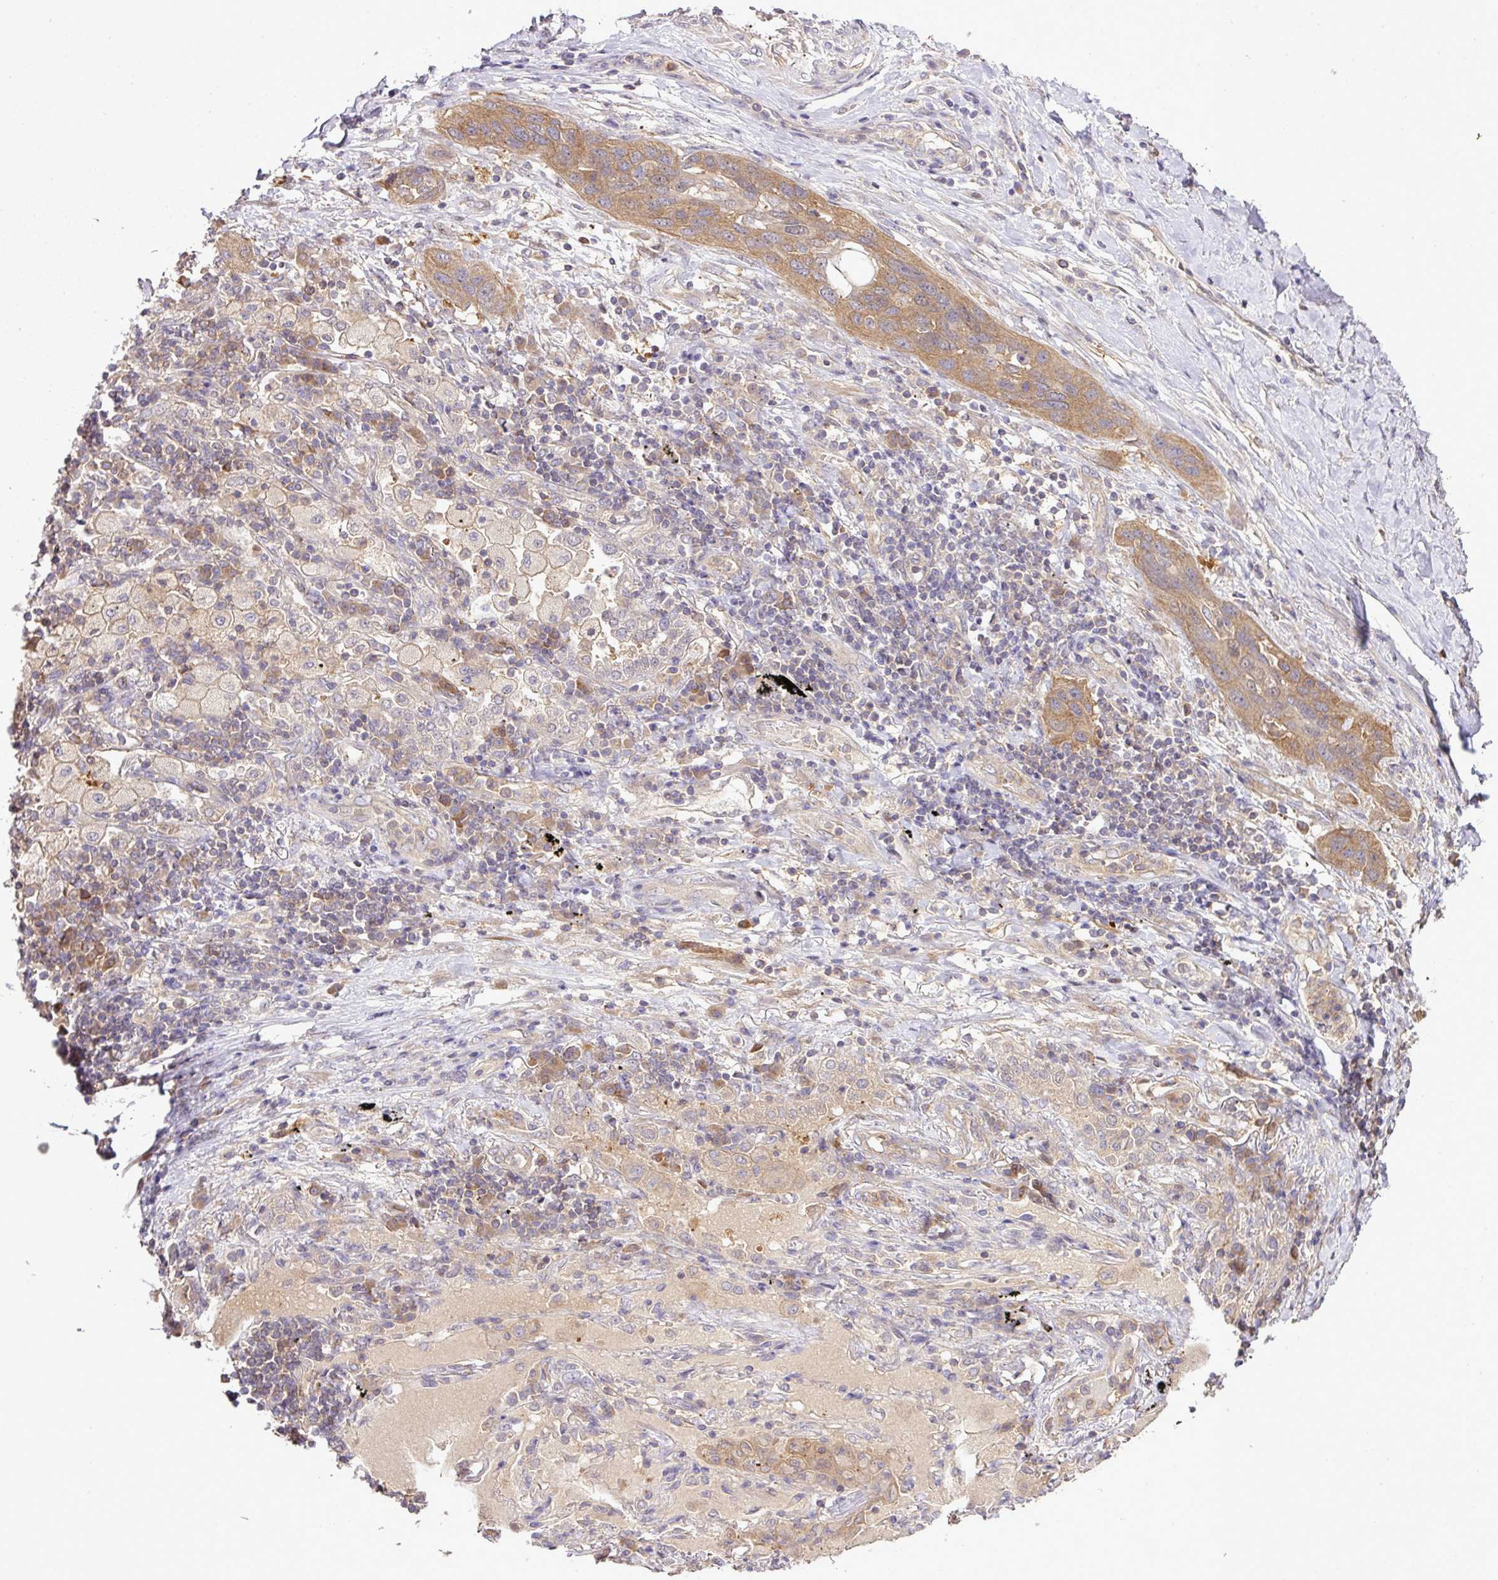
{"staining": {"intensity": "moderate", "quantity": ">75%", "location": "cytoplasmic/membranous"}, "tissue": "lung cancer", "cell_type": "Tumor cells", "image_type": "cancer", "snomed": [{"axis": "morphology", "description": "Squamous cell carcinoma, NOS"}, {"axis": "topography", "description": "Lung"}], "caption": "DAB (3,3'-diaminobenzidine) immunohistochemical staining of lung cancer displays moderate cytoplasmic/membranous protein positivity in approximately >75% of tumor cells.", "gene": "TMEM107", "patient": {"sex": "female", "age": 70}}